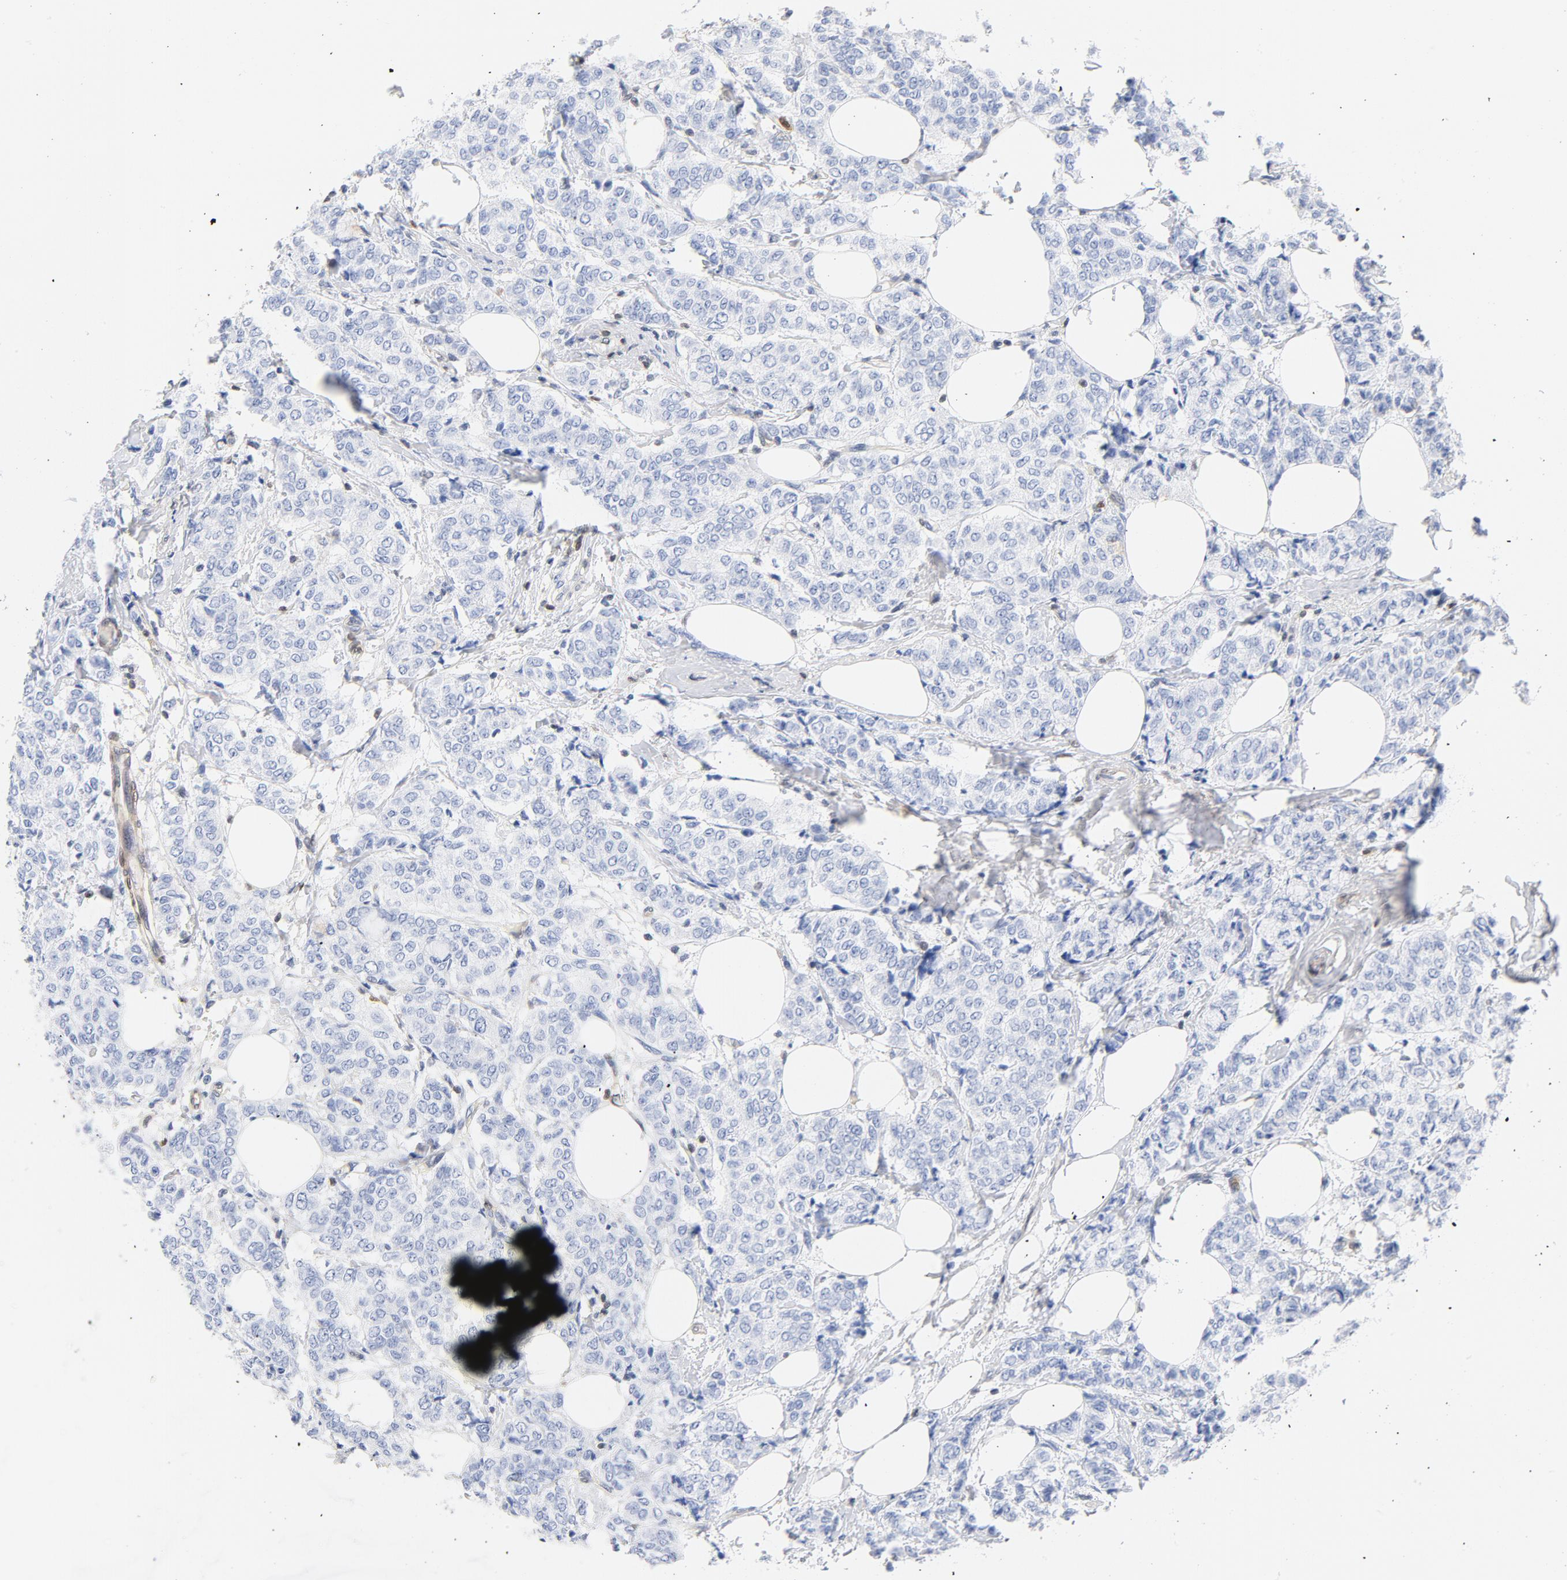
{"staining": {"intensity": "negative", "quantity": "none", "location": "none"}, "tissue": "breast cancer", "cell_type": "Tumor cells", "image_type": "cancer", "snomed": [{"axis": "morphology", "description": "Lobular carcinoma"}, {"axis": "topography", "description": "Breast"}], "caption": "Immunohistochemistry (IHC) micrograph of neoplastic tissue: human breast cancer (lobular carcinoma) stained with DAB exhibits no significant protein positivity in tumor cells. (DAB IHC, high magnification).", "gene": "CDKN1B", "patient": {"sex": "female", "age": 60}}